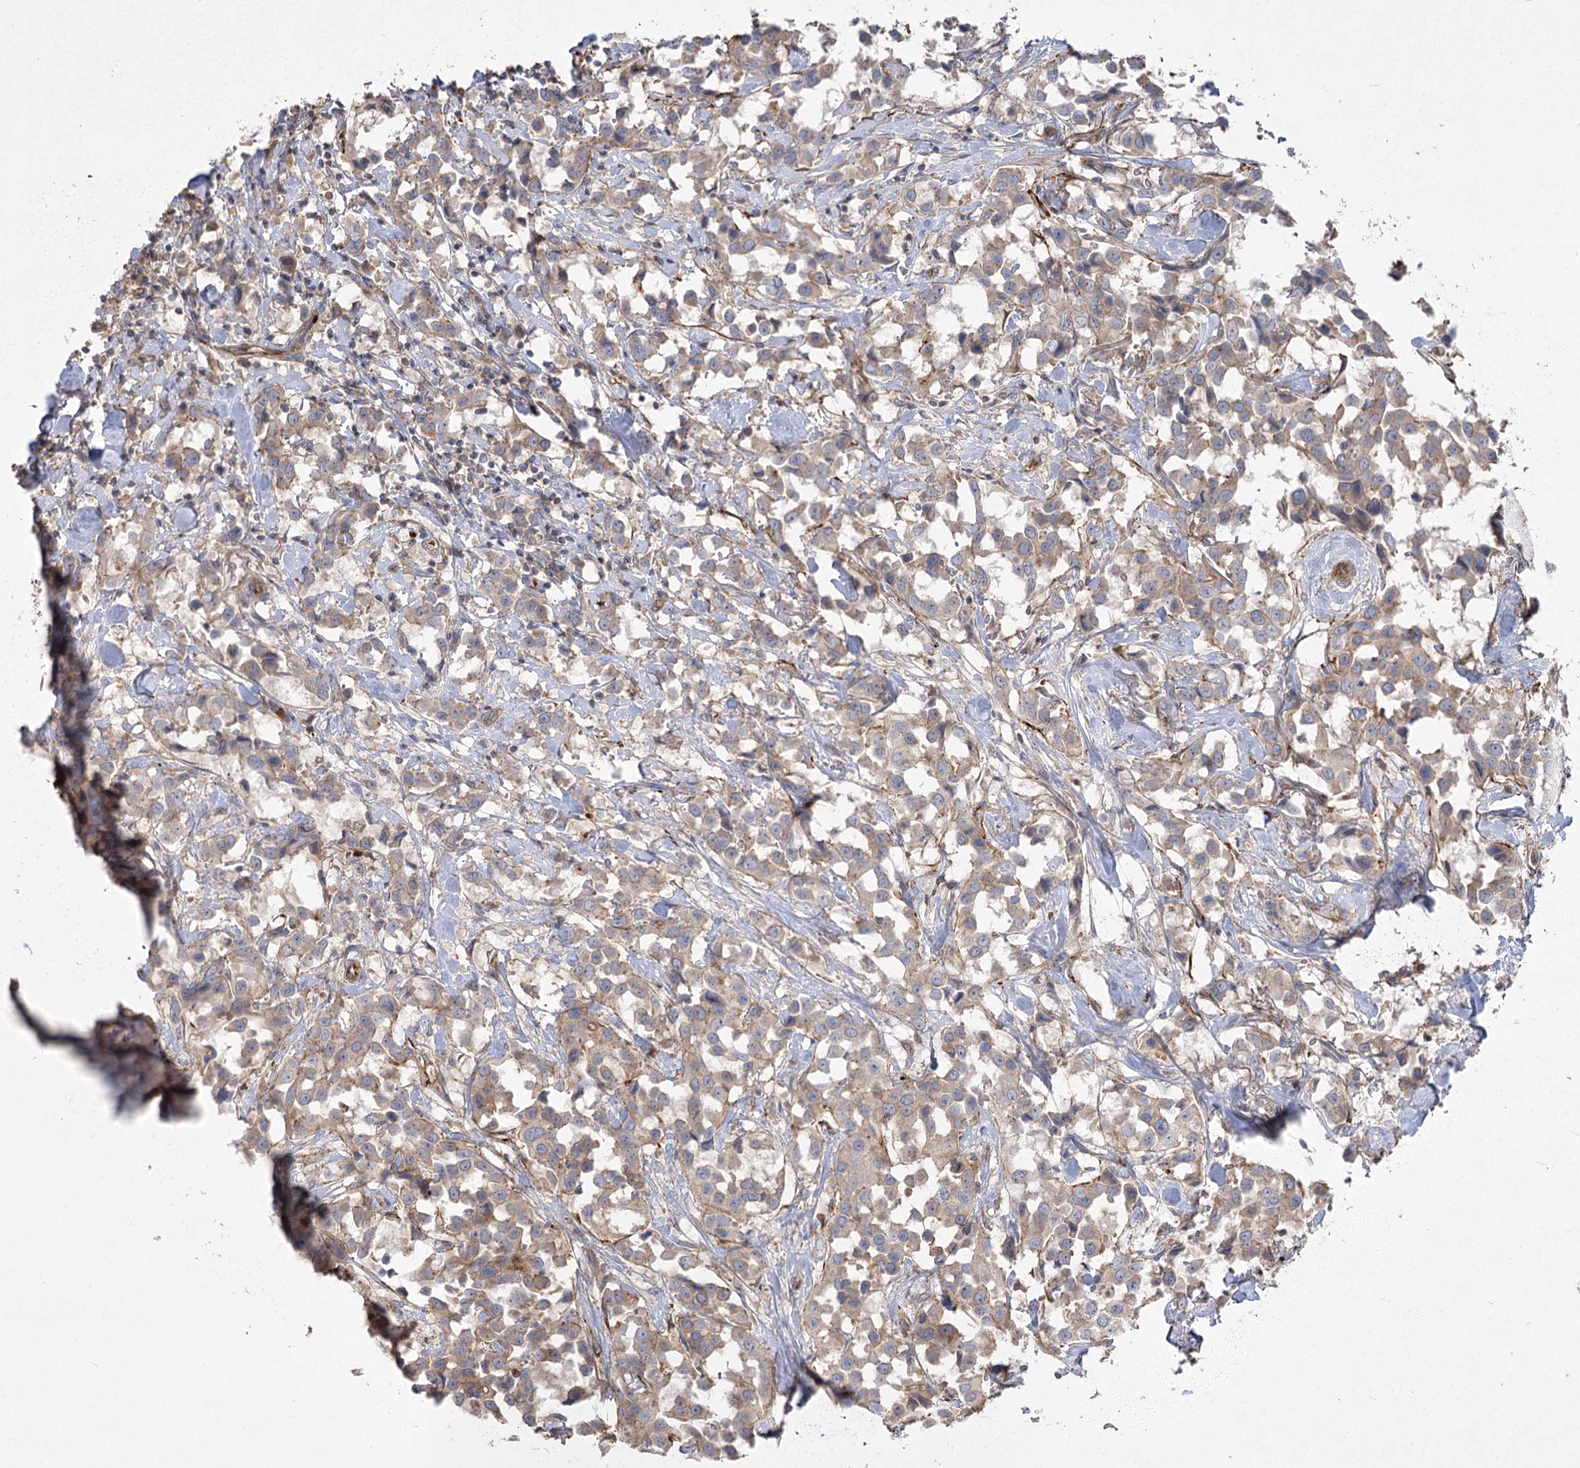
{"staining": {"intensity": "moderate", "quantity": ">75%", "location": "cytoplasmic/membranous"}, "tissue": "breast cancer", "cell_type": "Tumor cells", "image_type": "cancer", "snomed": [{"axis": "morphology", "description": "Duct carcinoma"}, {"axis": "topography", "description": "Breast"}], "caption": "DAB (3,3'-diaminobenzidine) immunohistochemical staining of human breast cancer (invasive ductal carcinoma) demonstrates moderate cytoplasmic/membranous protein staining in approximately >75% of tumor cells.", "gene": "KIAA0825", "patient": {"sex": "female", "age": 80}}